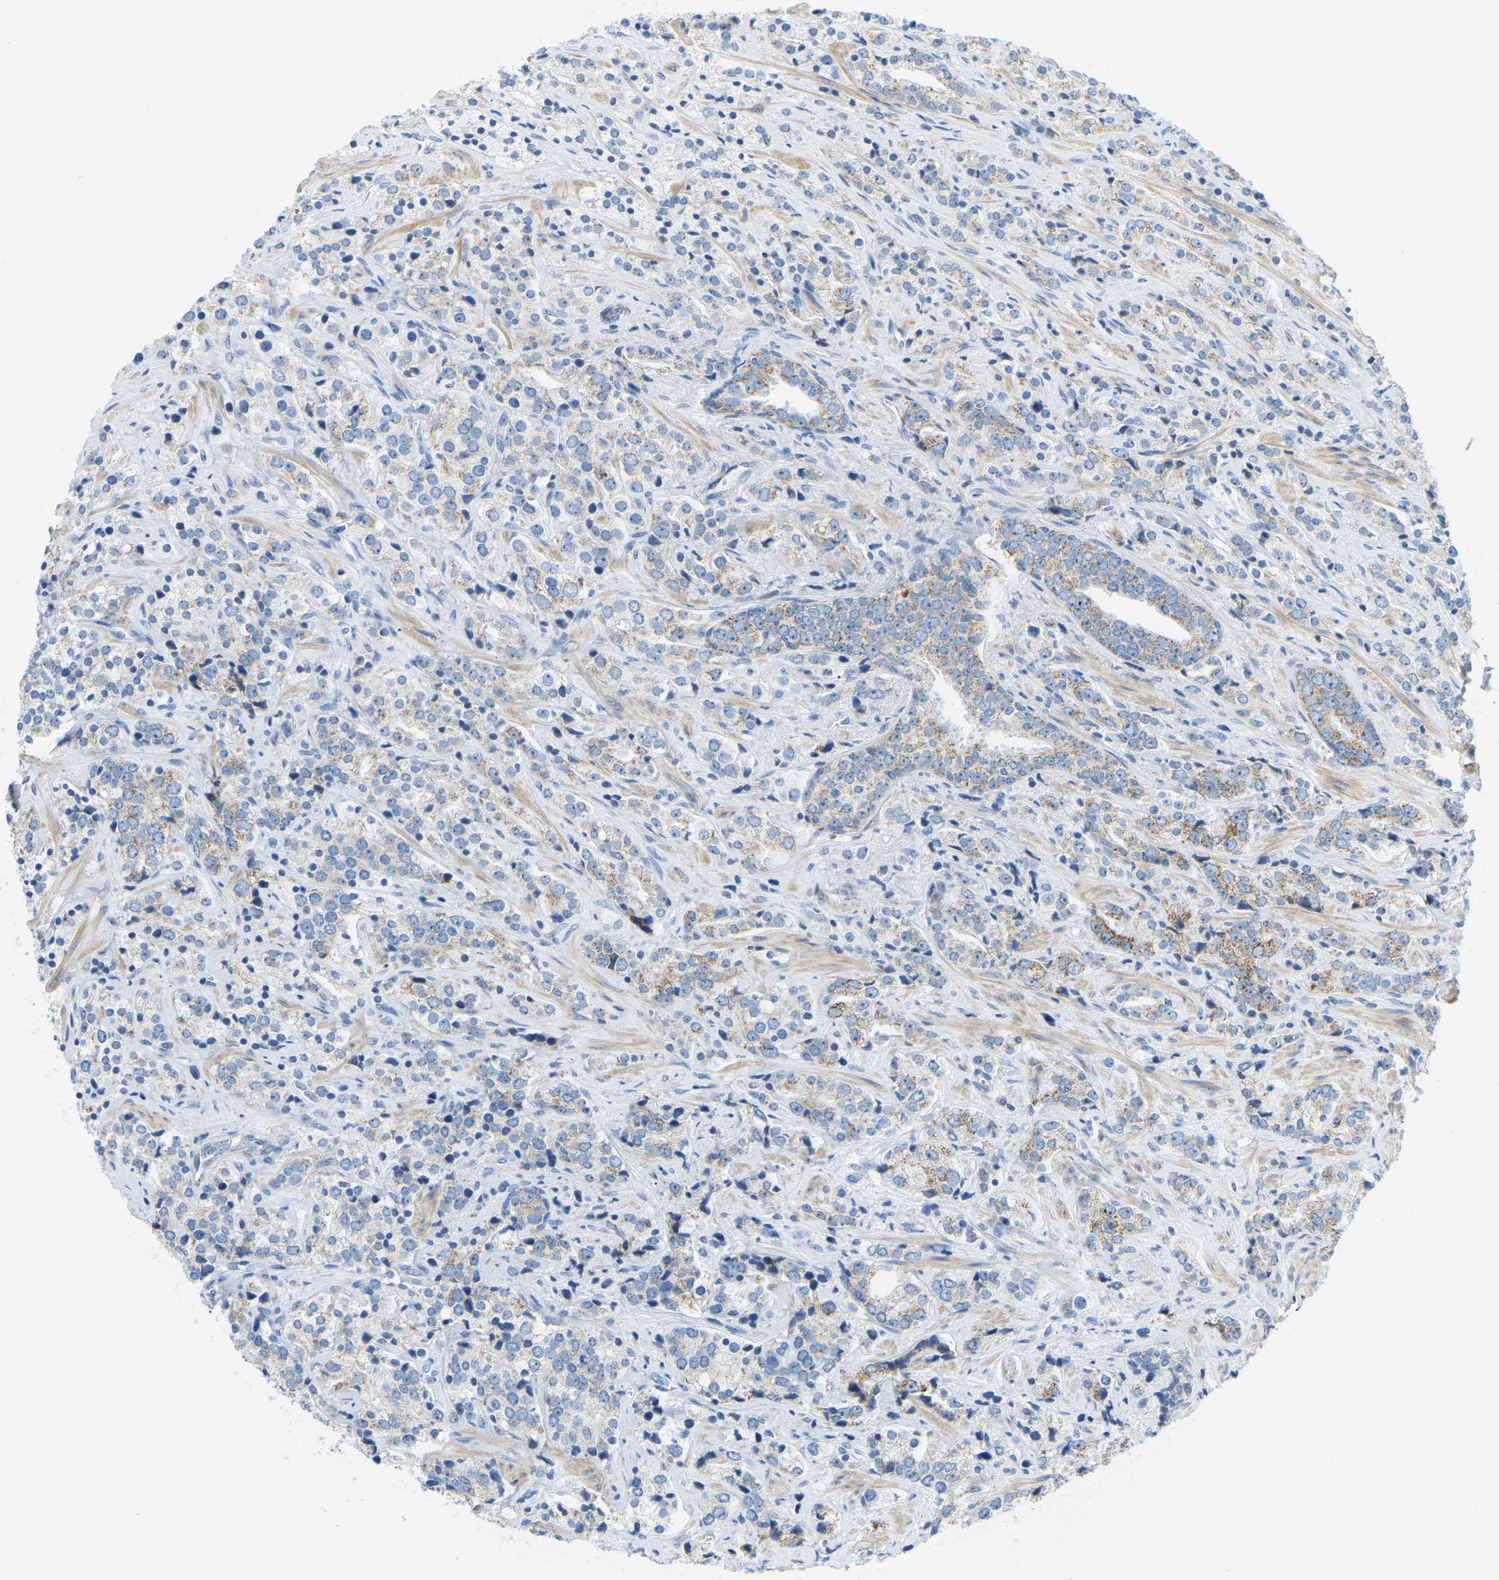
{"staining": {"intensity": "weak", "quantity": "<25%", "location": "cytoplasmic/membranous"}, "tissue": "prostate cancer", "cell_type": "Tumor cells", "image_type": "cancer", "snomed": [{"axis": "morphology", "description": "Adenocarcinoma, High grade"}, {"axis": "topography", "description": "Prostate"}], "caption": "Image shows no significant protein staining in tumor cells of high-grade adenocarcinoma (prostate).", "gene": "GDA", "patient": {"sex": "male", "age": 71}}